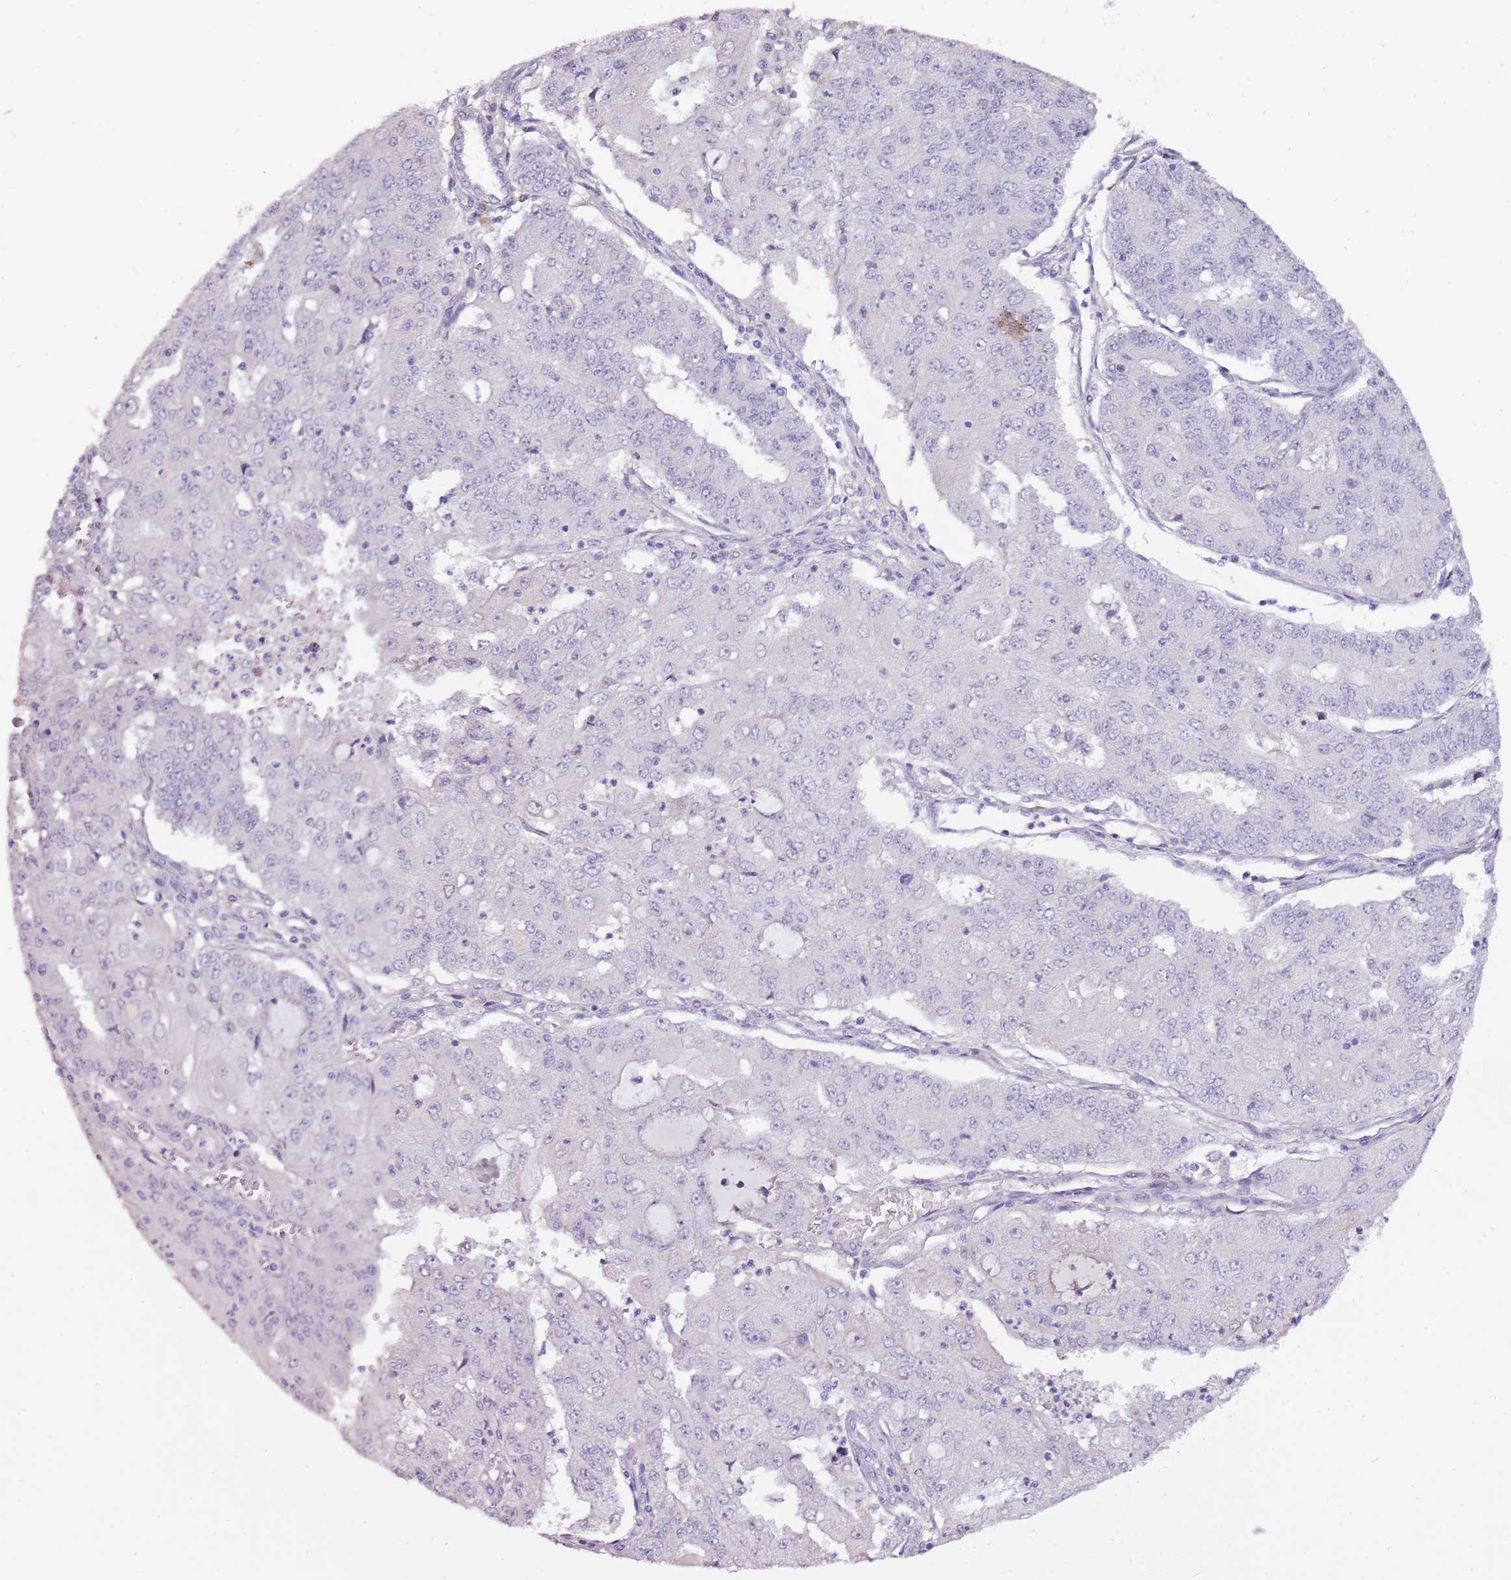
{"staining": {"intensity": "negative", "quantity": "none", "location": "none"}, "tissue": "endometrial cancer", "cell_type": "Tumor cells", "image_type": "cancer", "snomed": [{"axis": "morphology", "description": "Adenocarcinoma, NOS"}, {"axis": "topography", "description": "Endometrium"}], "caption": "Human adenocarcinoma (endometrial) stained for a protein using immunohistochemistry demonstrates no positivity in tumor cells.", "gene": "NKX2-3", "patient": {"sex": "female", "age": 56}}